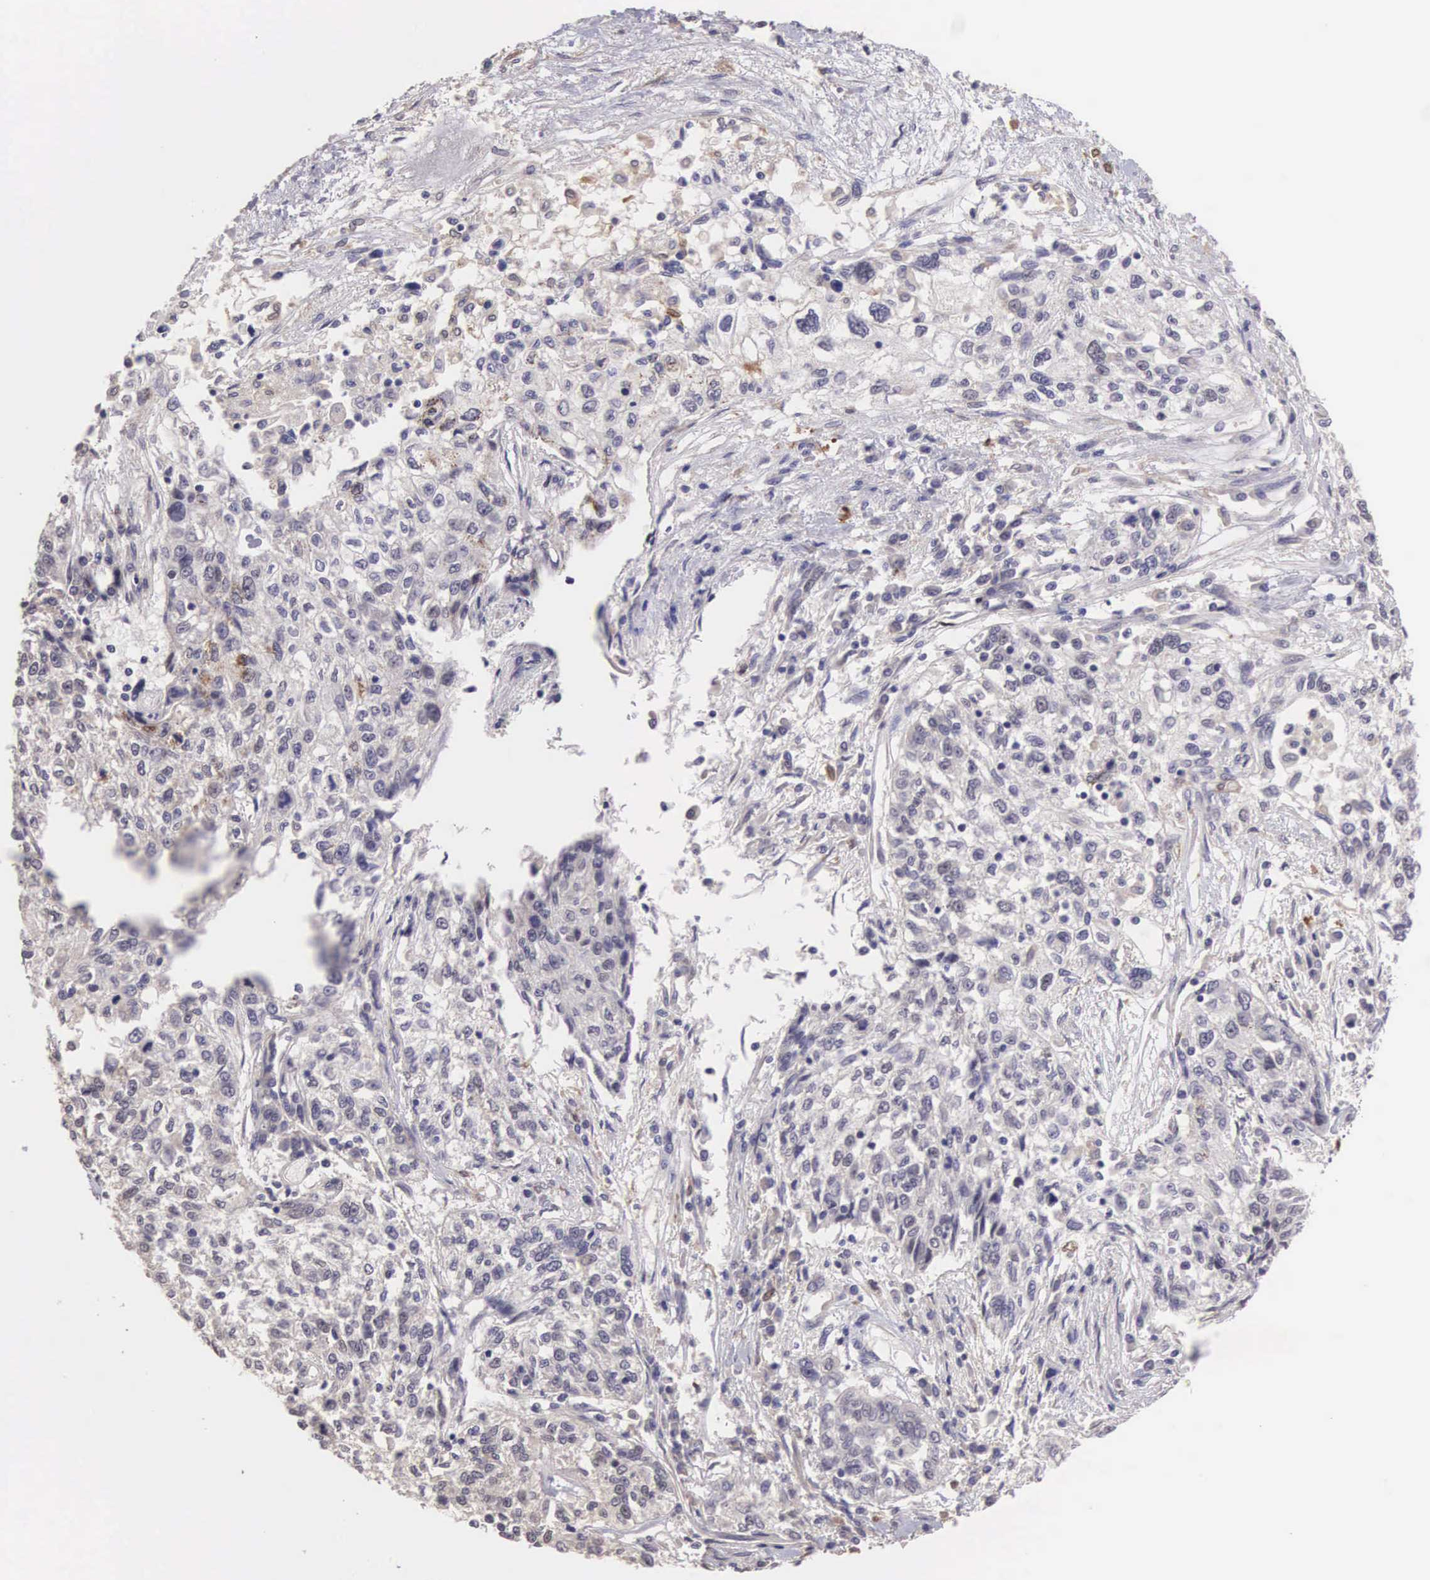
{"staining": {"intensity": "negative", "quantity": "none", "location": "none"}, "tissue": "cervical cancer", "cell_type": "Tumor cells", "image_type": "cancer", "snomed": [{"axis": "morphology", "description": "Squamous cell carcinoma, NOS"}, {"axis": "topography", "description": "Cervix"}], "caption": "IHC of cervical cancer reveals no staining in tumor cells.", "gene": "CDC45", "patient": {"sex": "female", "age": 57}}